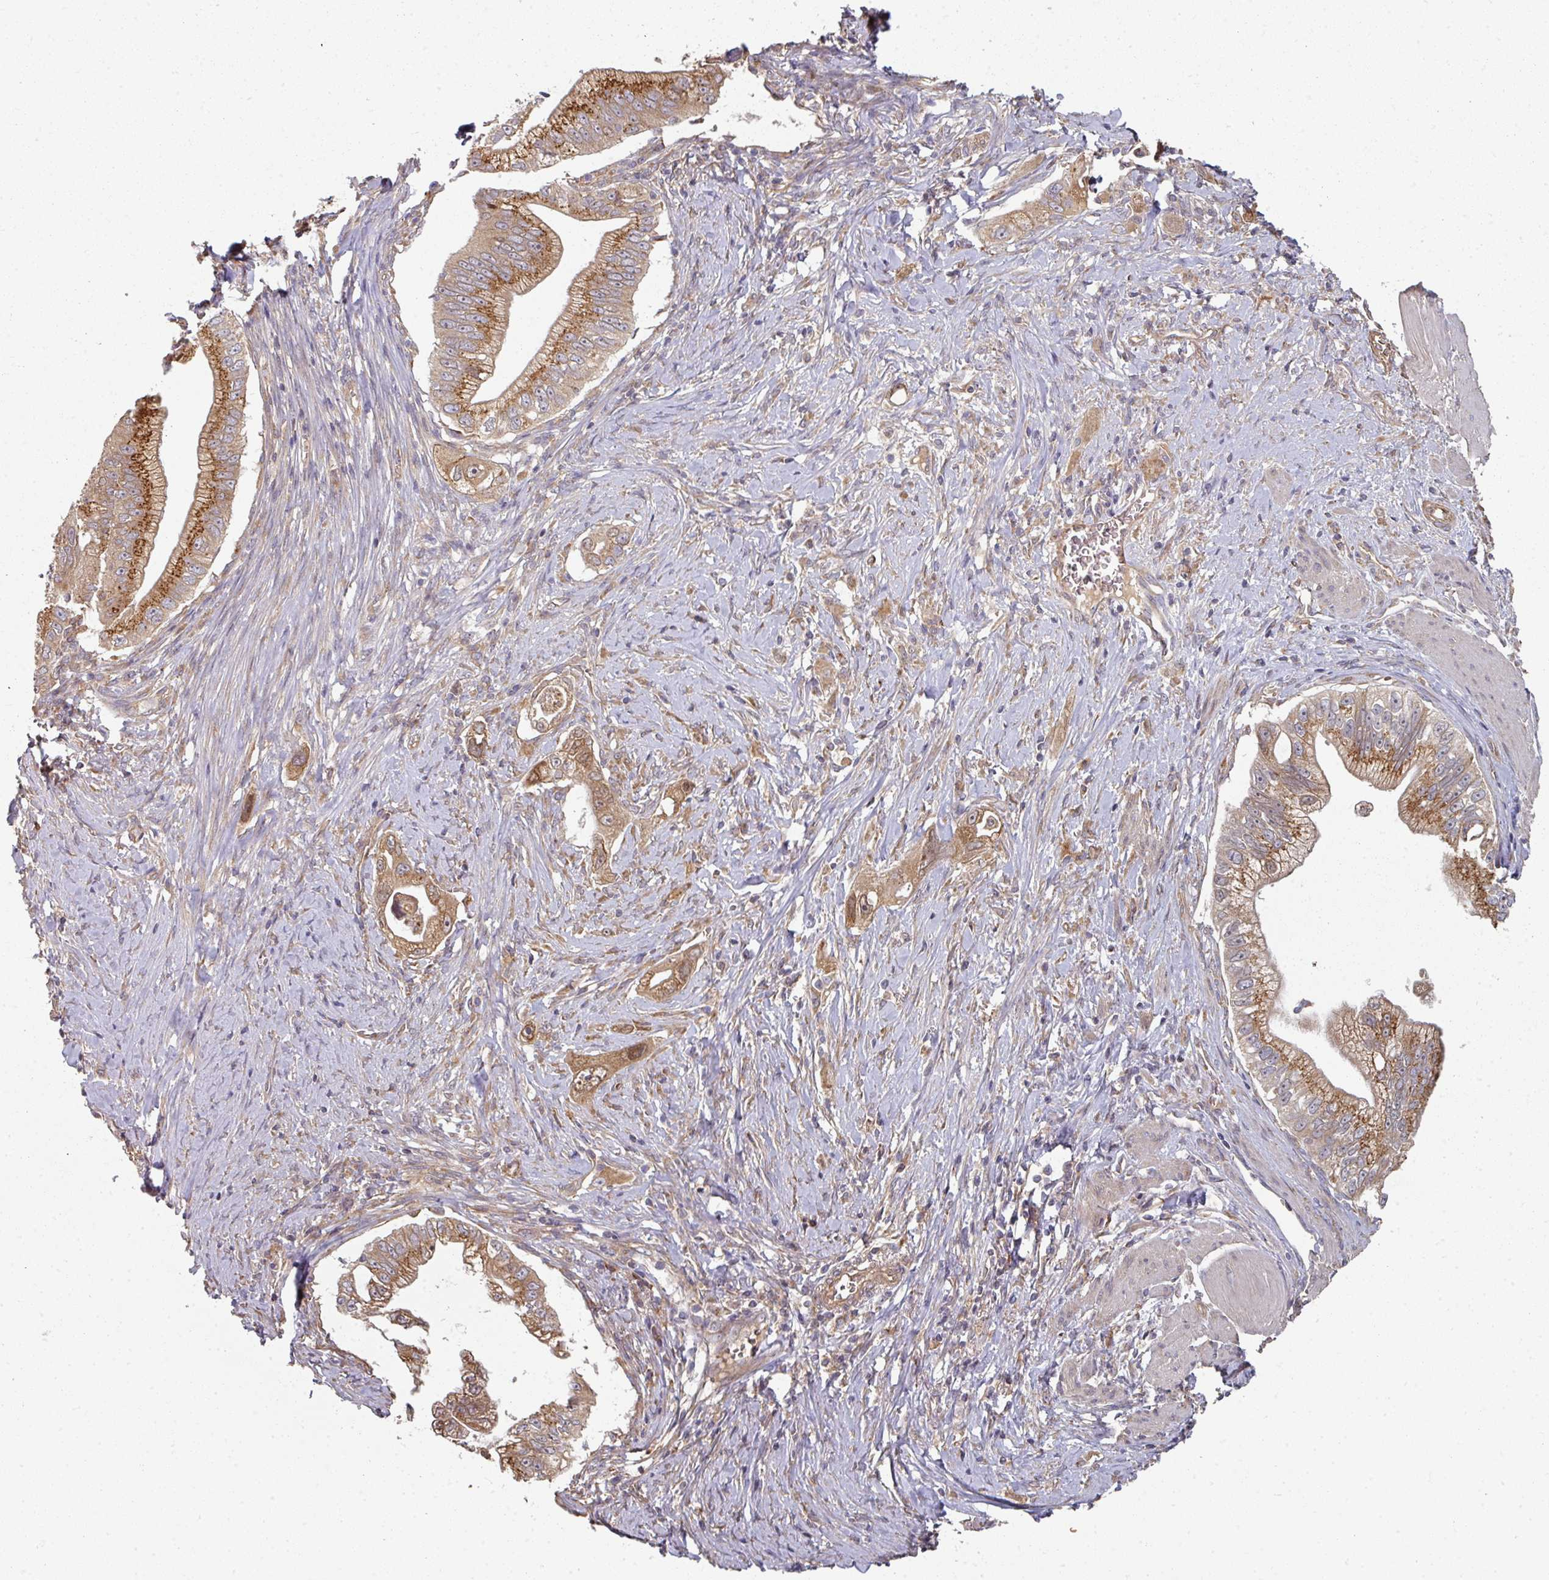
{"staining": {"intensity": "strong", "quantity": "25%-75%", "location": "cytoplasmic/membranous"}, "tissue": "pancreatic cancer", "cell_type": "Tumor cells", "image_type": "cancer", "snomed": [{"axis": "morphology", "description": "Adenocarcinoma, NOS"}, {"axis": "topography", "description": "Pancreas"}], "caption": "Protein staining of adenocarcinoma (pancreatic) tissue exhibits strong cytoplasmic/membranous staining in about 25%-75% of tumor cells.", "gene": "EDEM2", "patient": {"sex": "male", "age": 70}}